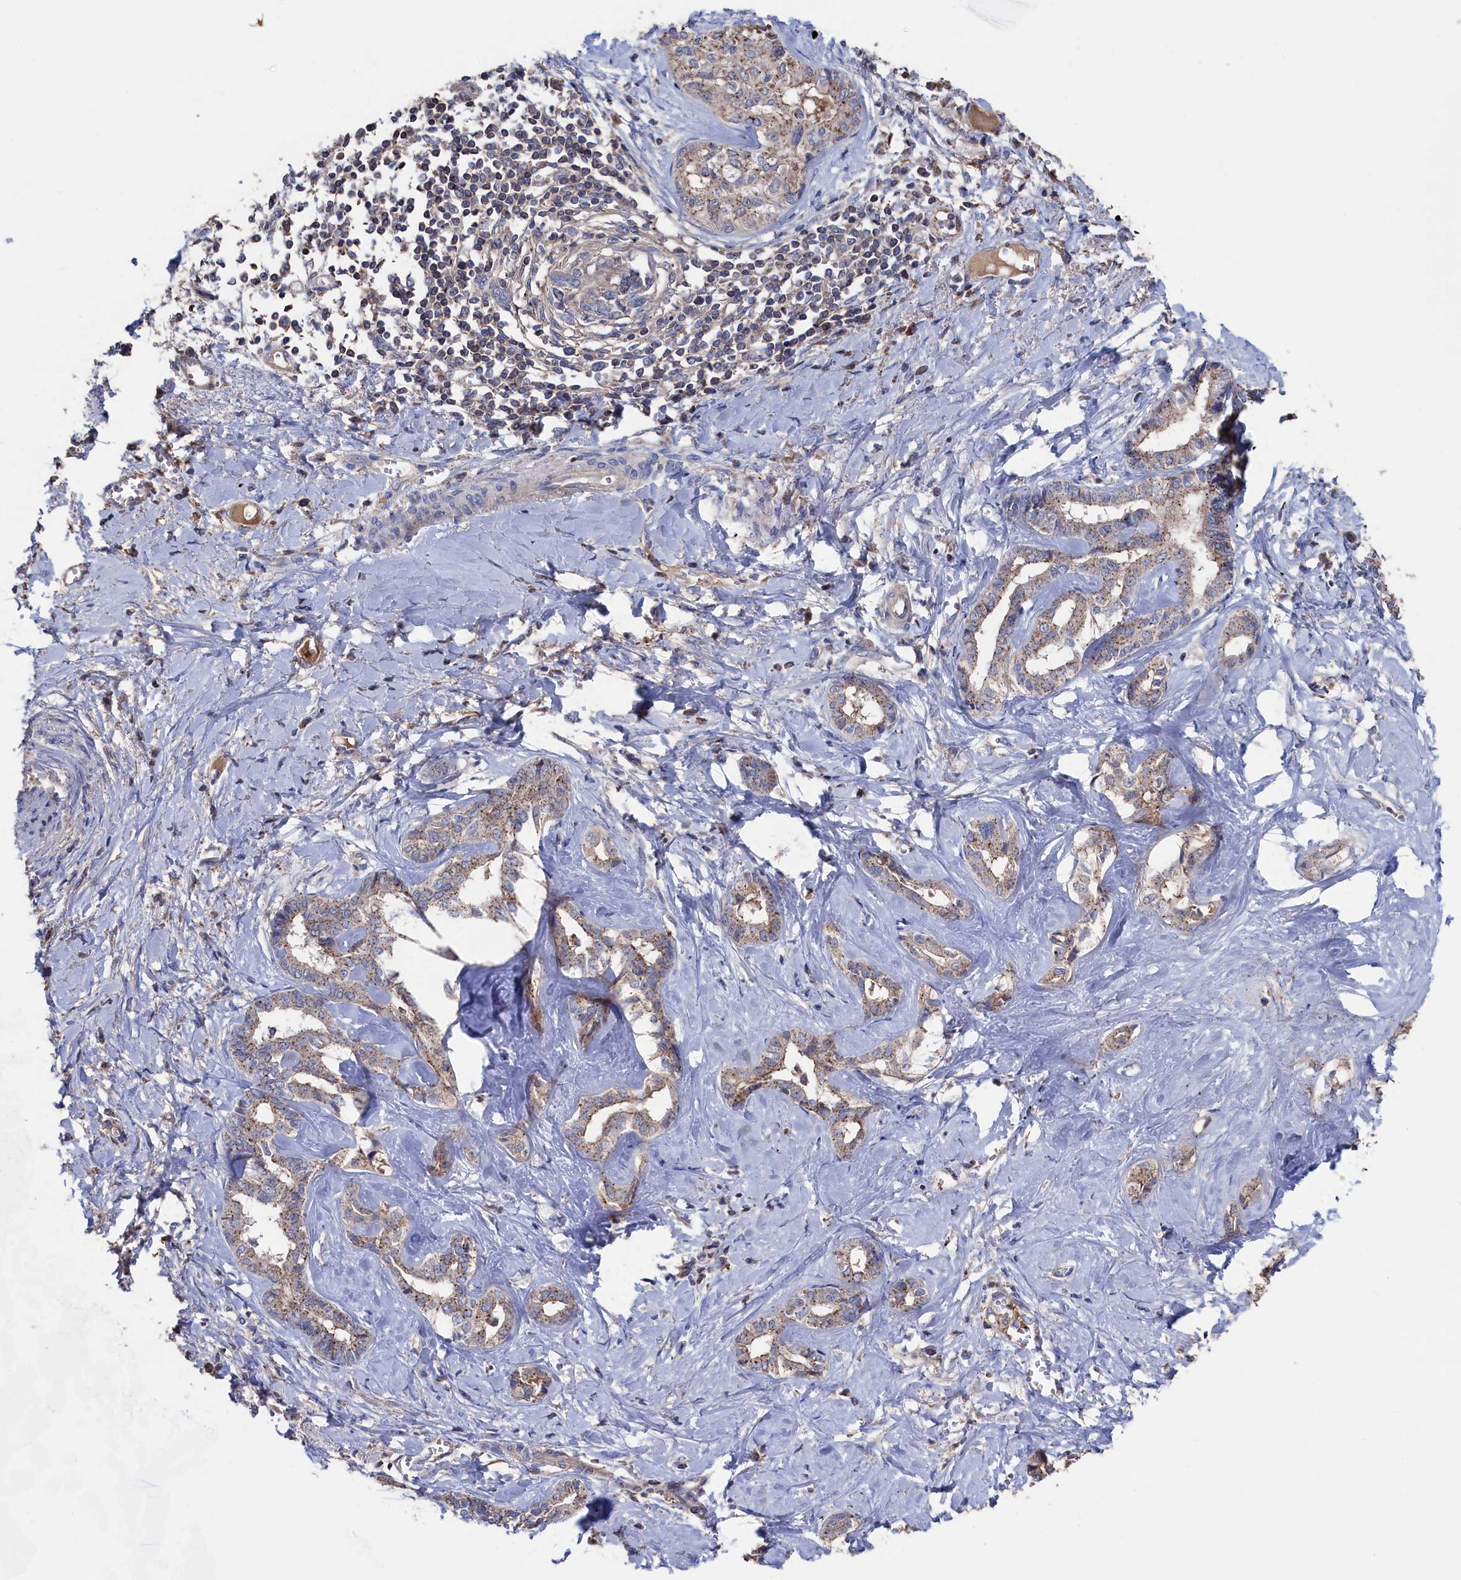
{"staining": {"intensity": "weak", "quantity": ">75%", "location": "cytoplasmic/membranous"}, "tissue": "liver cancer", "cell_type": "Tumor cells", "image_type": "cancer", "snomed": [{"axis": "morphology", "description": "Cholangiocarcinoma"}, {"axis": "topography", "description": "Liver"}], "caption": "Liver cholangiocarcinoma stained with DAB immunohistochemistry (IHC) shows low levels of weak cytoplasmic/membranous staining in approximately >75% of tumor cells.", "gene": "TK2", "patient": {"sex": "female", "age": 77}}